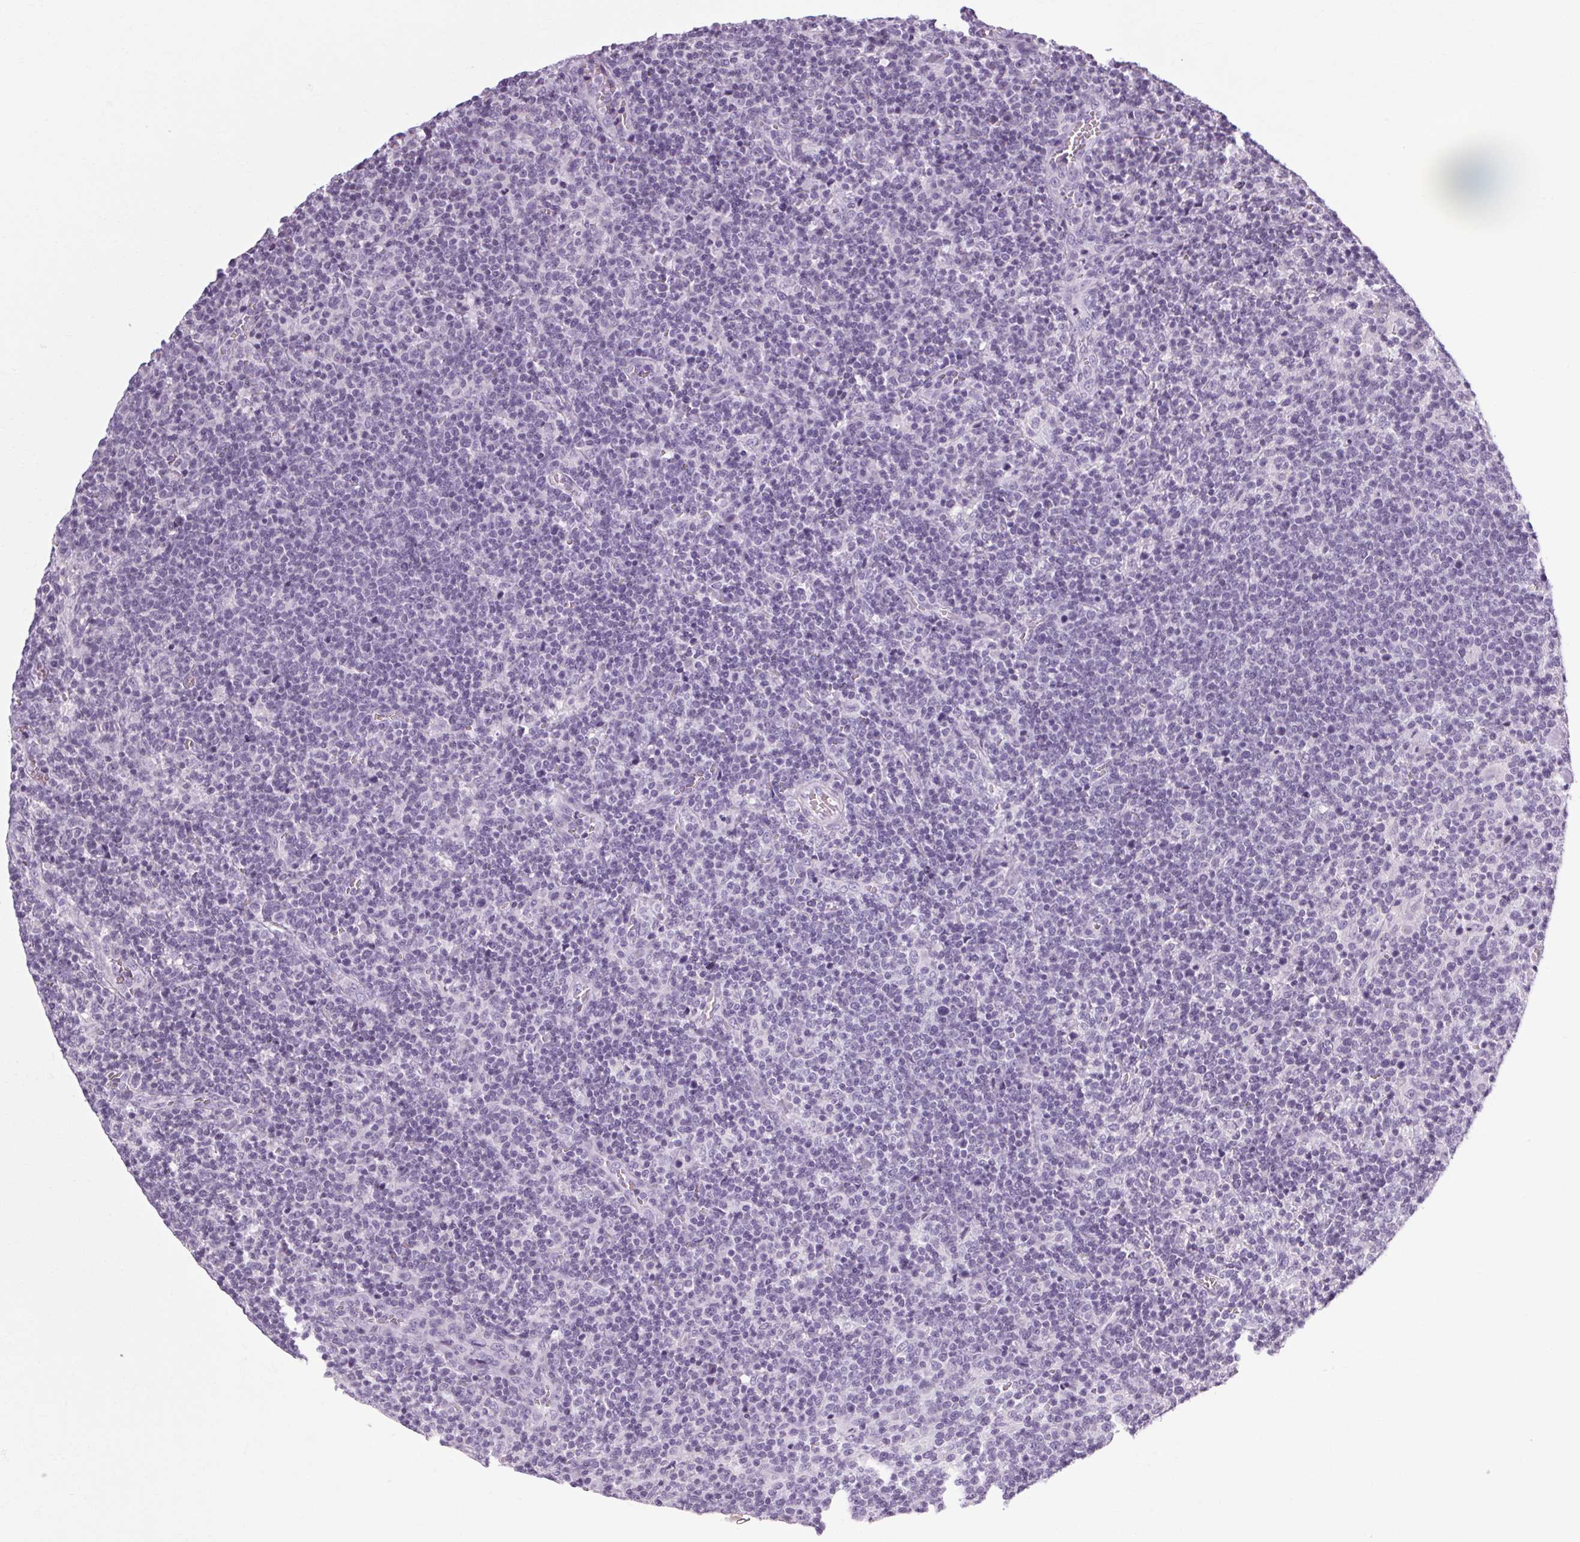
{"staining": {"intensity": "negative", "quantity": "none", "location": "none"}, "tissue": "lymphoma", "cell_type": "Tumor cells", "image_type": "cancer", "snomed": [{"axis": "morphology", "description": "Malignant lymphoma, non-Hodgkin's type, High grade"}, {"axis": "topography", "description": "Lymph node"}], "caption": "Human malignant lymphoma, non-Hodgkin's type (high-grade) stained for a protein using IHC displays no staining in tumor cells.", "gene": "POMC", "patient": {"sex": "male", "age": 61}}